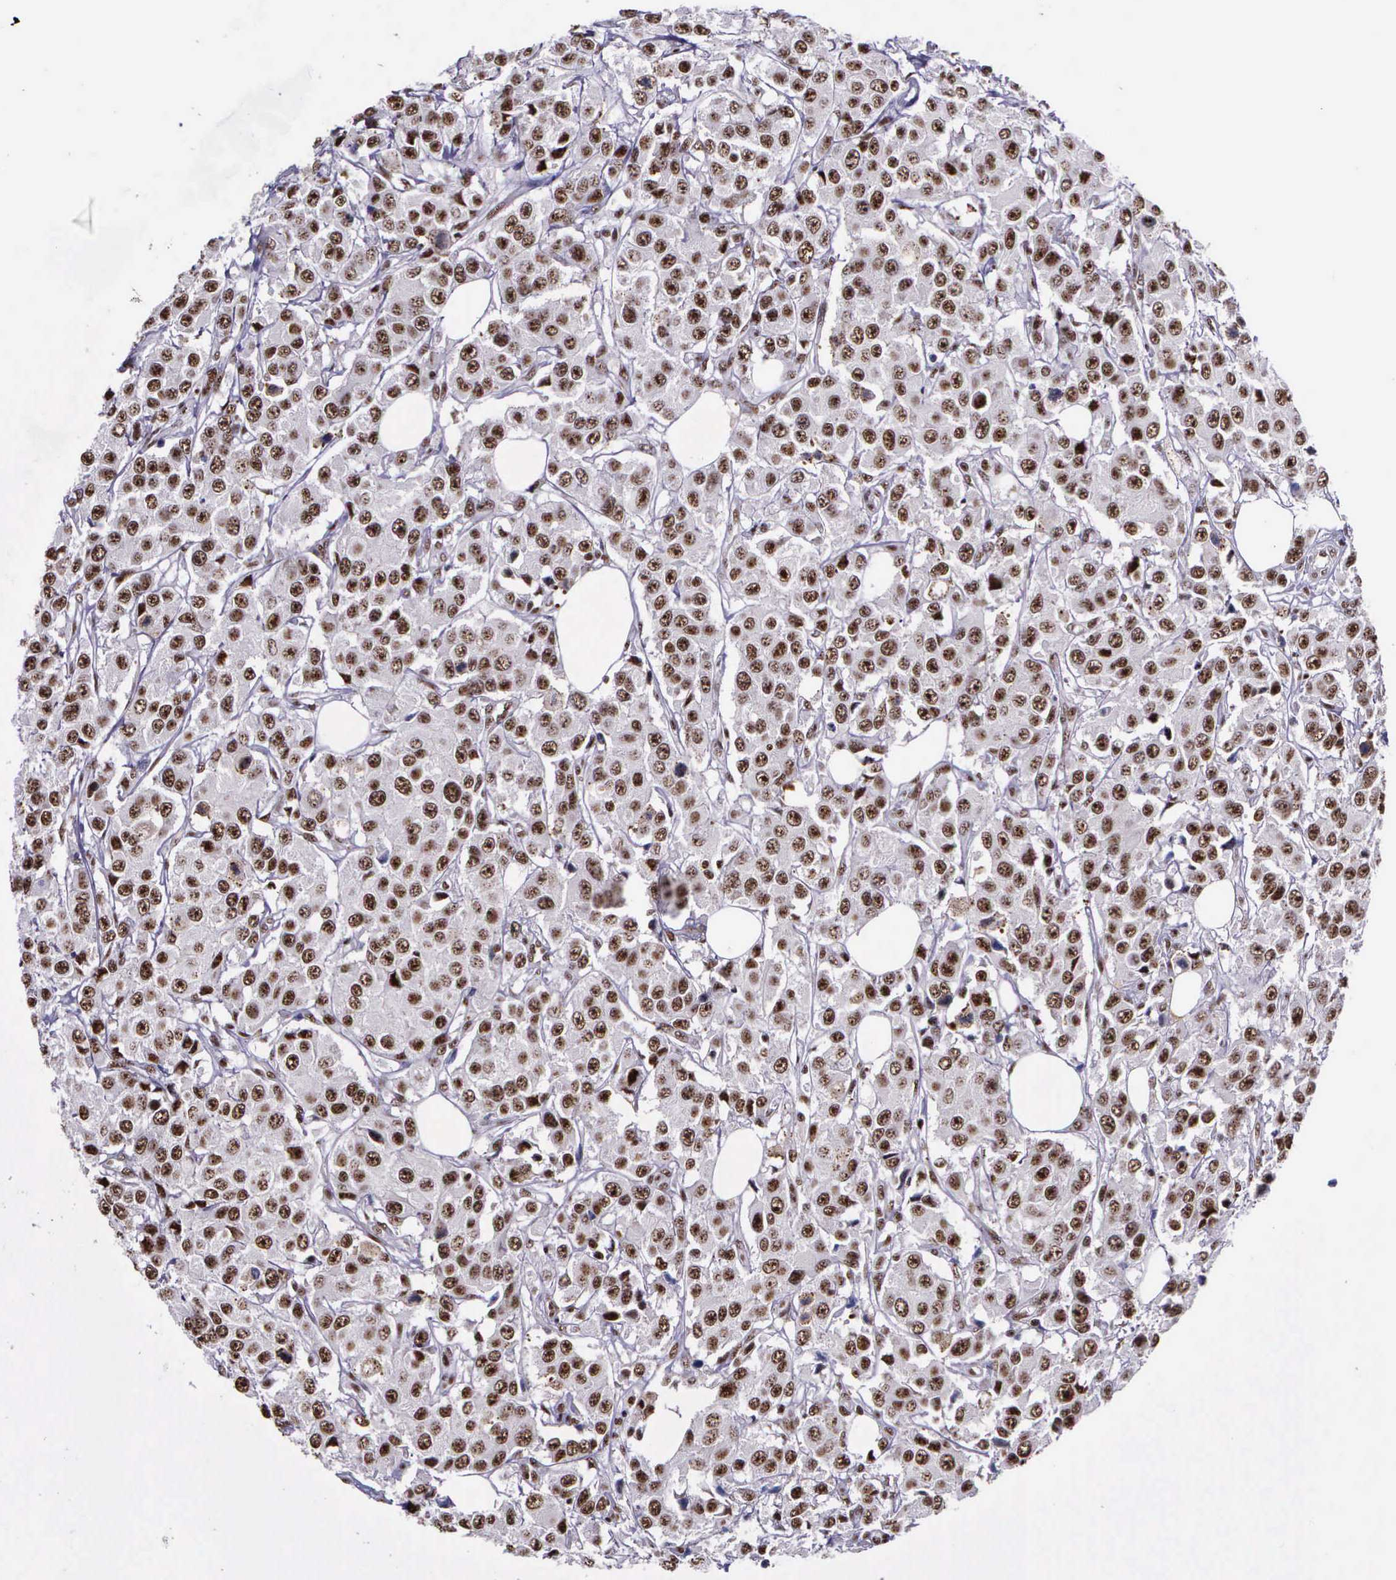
{"staining": {"intensity": "moderate", "quantity": ">75%", "location": "nuclear"}, "tissue": "breast cancer", "cell_type": "Tumor cells", "image_type": "cancer", "snomed": [{"axis": "morphology", "description": "Duct carcinoma"}, {"axis": "topography", "description": "Breast"}], "caption": "The immunohistochemical stain highlights moderate nuclear staining in tumor cells of intraductal carcinoma (breast) tissue. The staining is performed using DAB (3,3'-diaminobenzidine) brown chromogen to label protein expression. The nuclei are counter-stained blue using hematoxylin.", "gene": "FAM47A", "patient": {"sex": "female", "age": 58}}